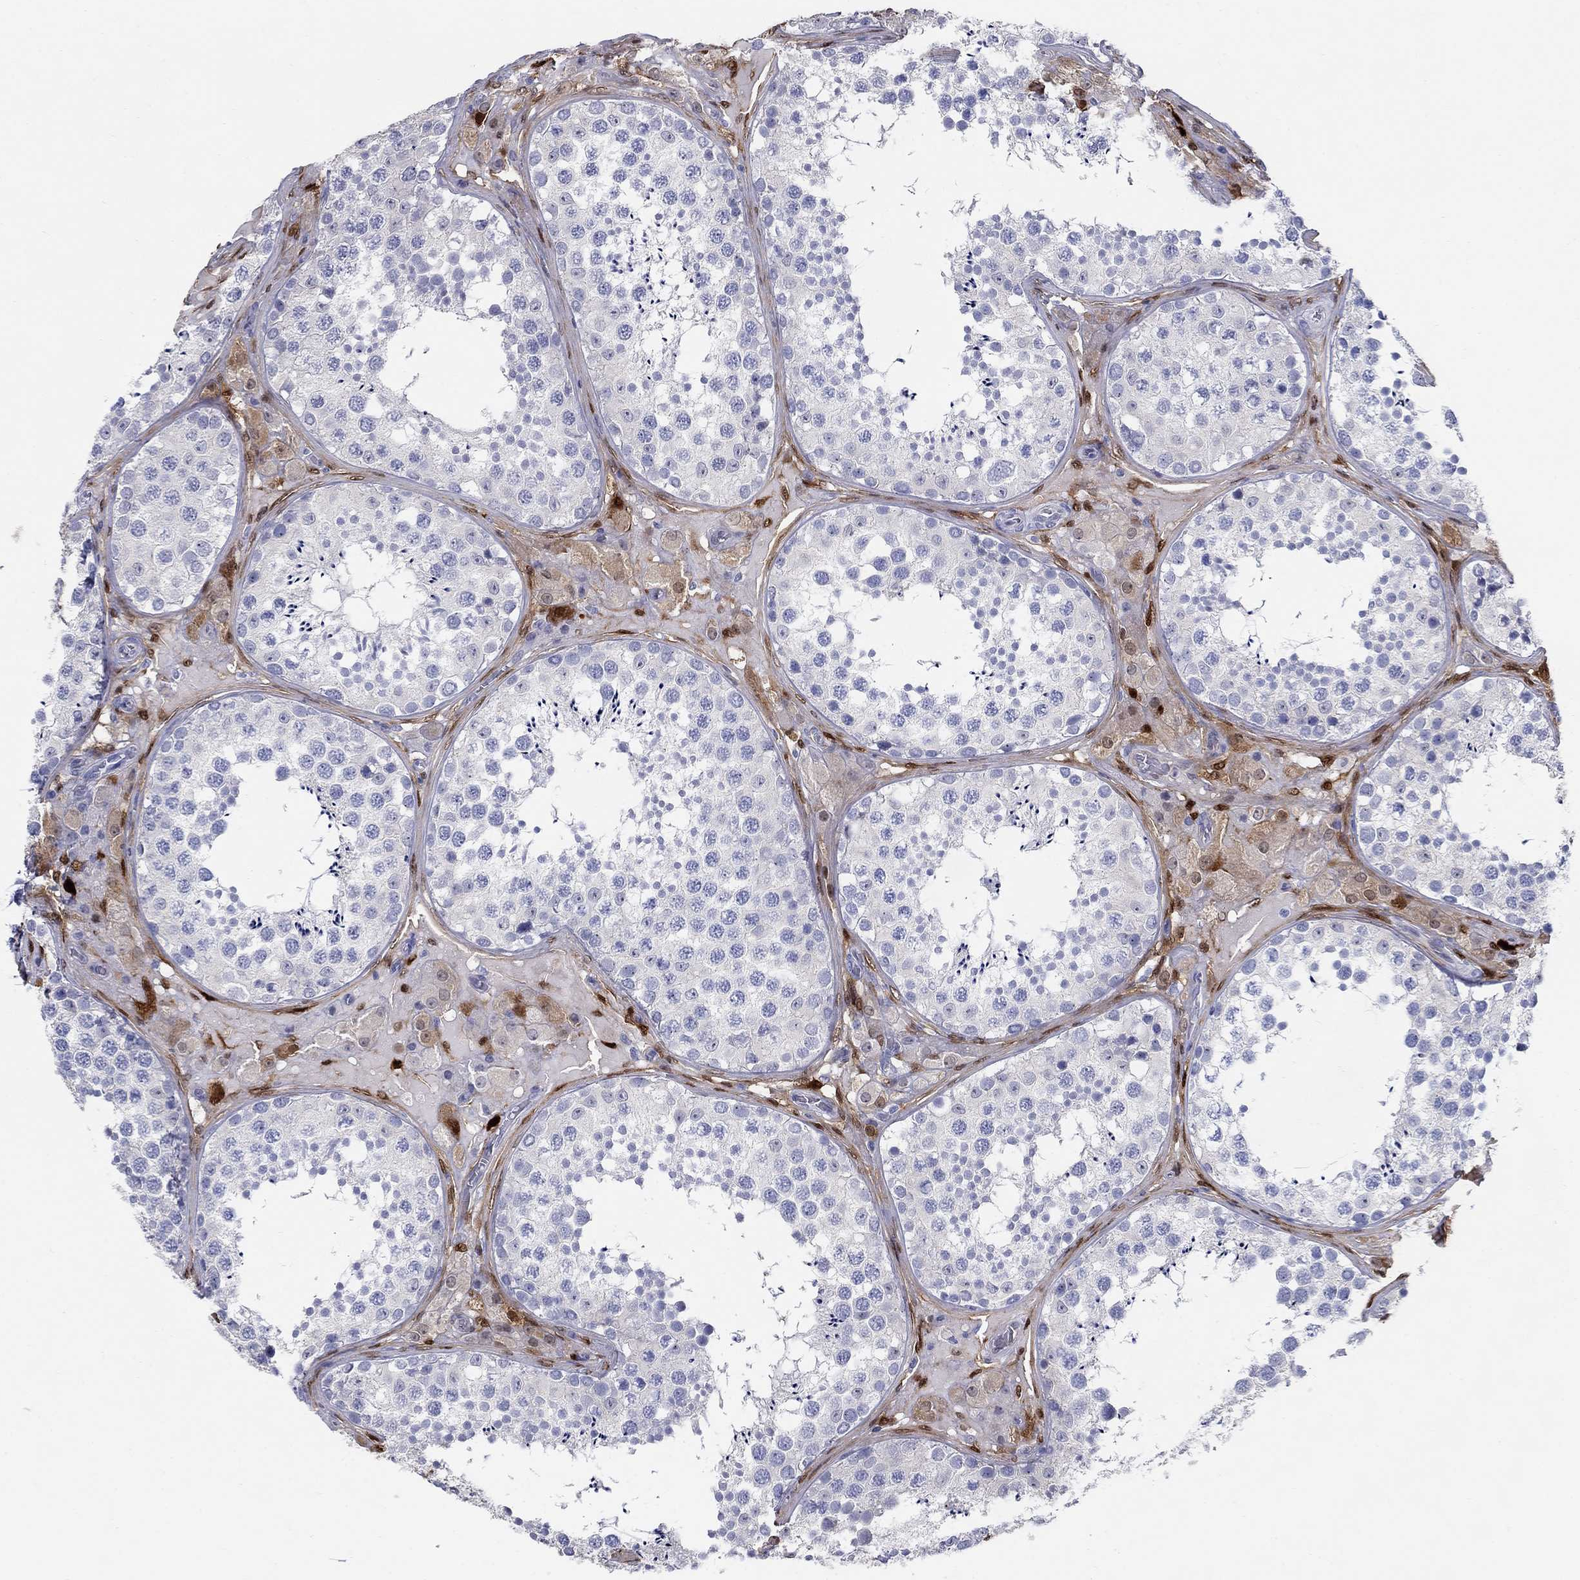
{"staining": {"intensity": "negative", "quantity": "none", "location": "none"}, "tissue": "testis", "cell_type": "Cells in seminiferous ducts", "image_type": "normal", "snomed": [{"axis": "morphology", "description": "Normal tissue, NOS"}, {"axis": "topography", "description": "Testis"}], "caption": "Human testis stained for a protein using IHC shows no expression in cells in seminiferous ducts.", "gene": "AKR1C1", "patient": {"sex": "male", "age": 34}}